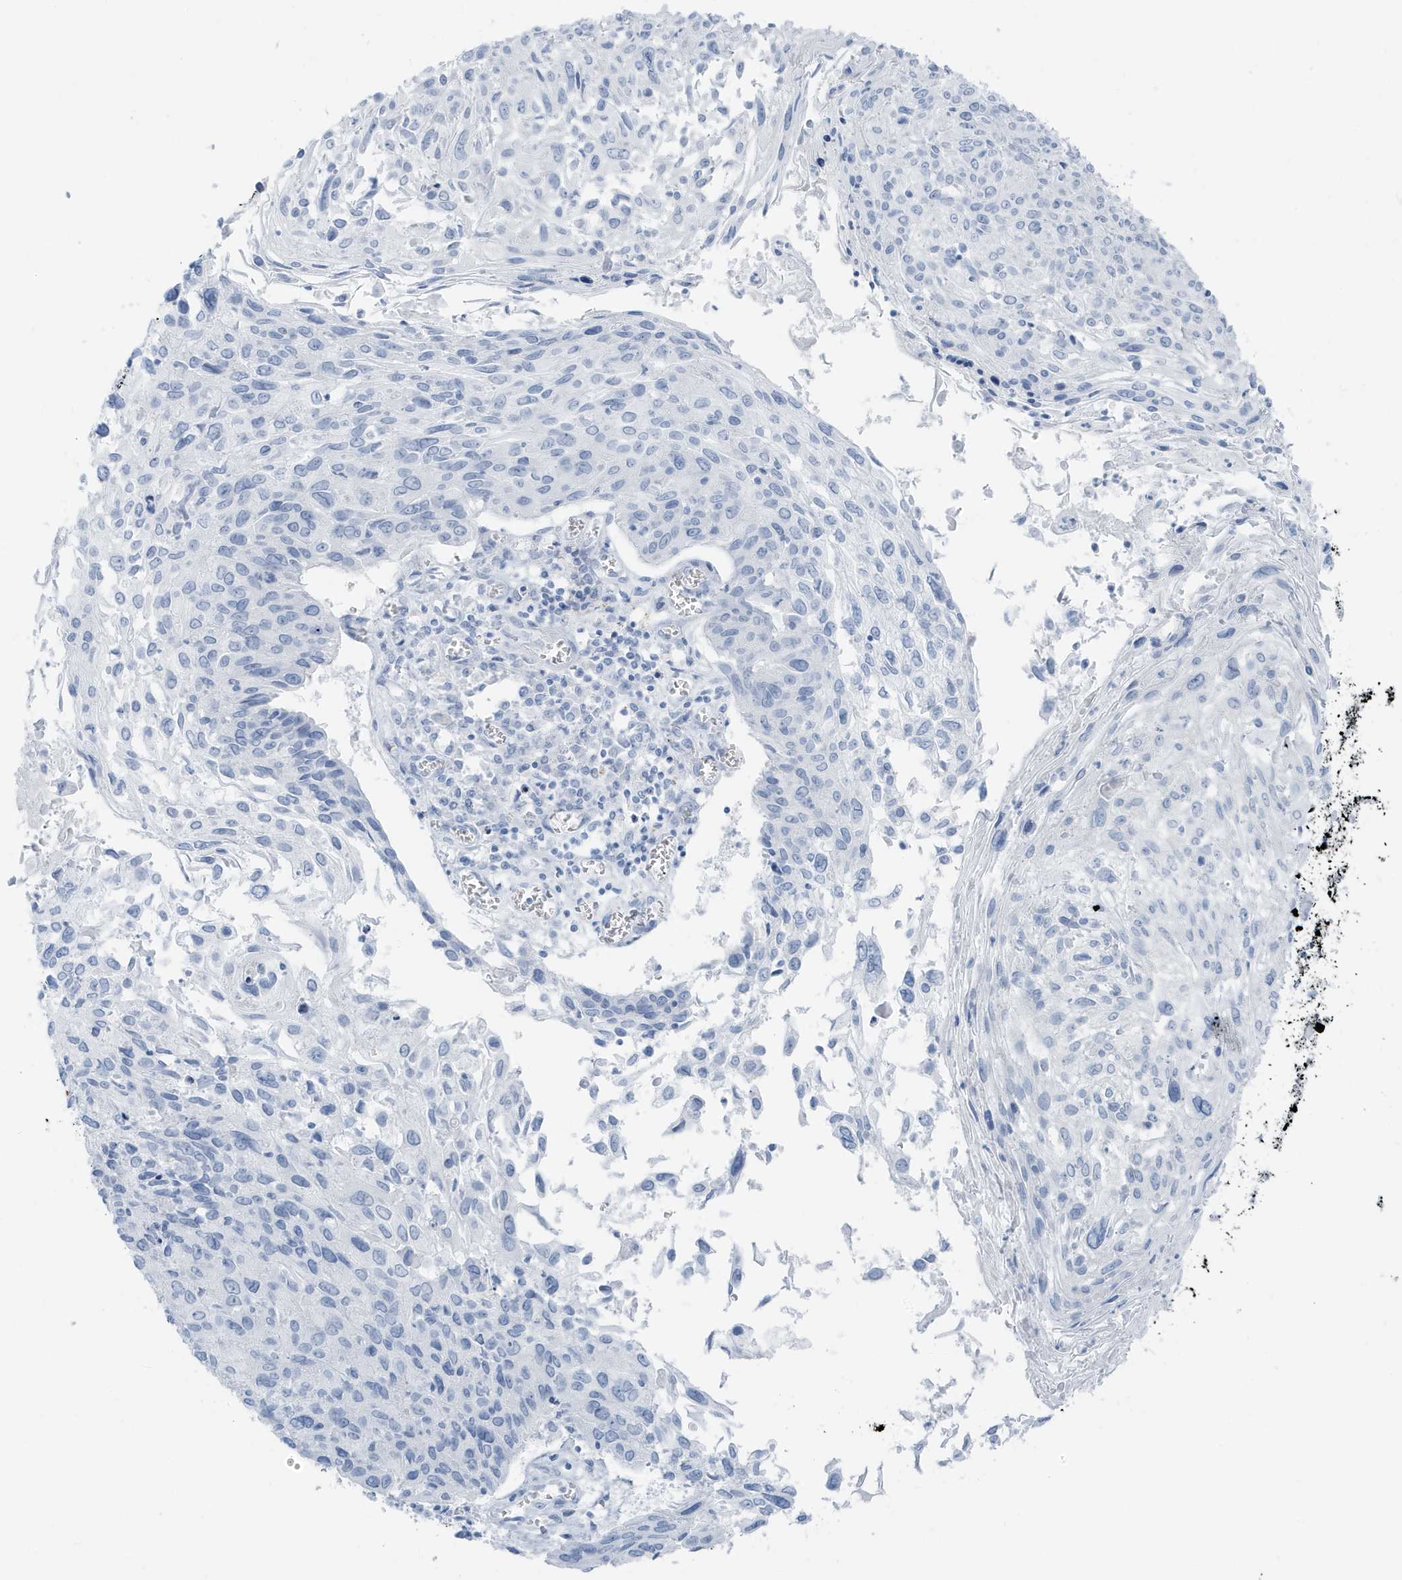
{"staining": {"intensity": "negative", "quantity": "none", "location": "none"}, "tissue": "cervical cancer", "cell_type": "Tumor cells", "image_type": "cancer", "snomed": [{"axis": "morphology", "description": "Squamous cell carcinoma, NOS"}, {"axis": "topography", "description": "Cervix"}], "caption": "Tumor cells are negative for protein expression in human cervical squamous cell carcinoma.", "gene": "ZFP64", "patient": {"sex": "female", "age": 51}}